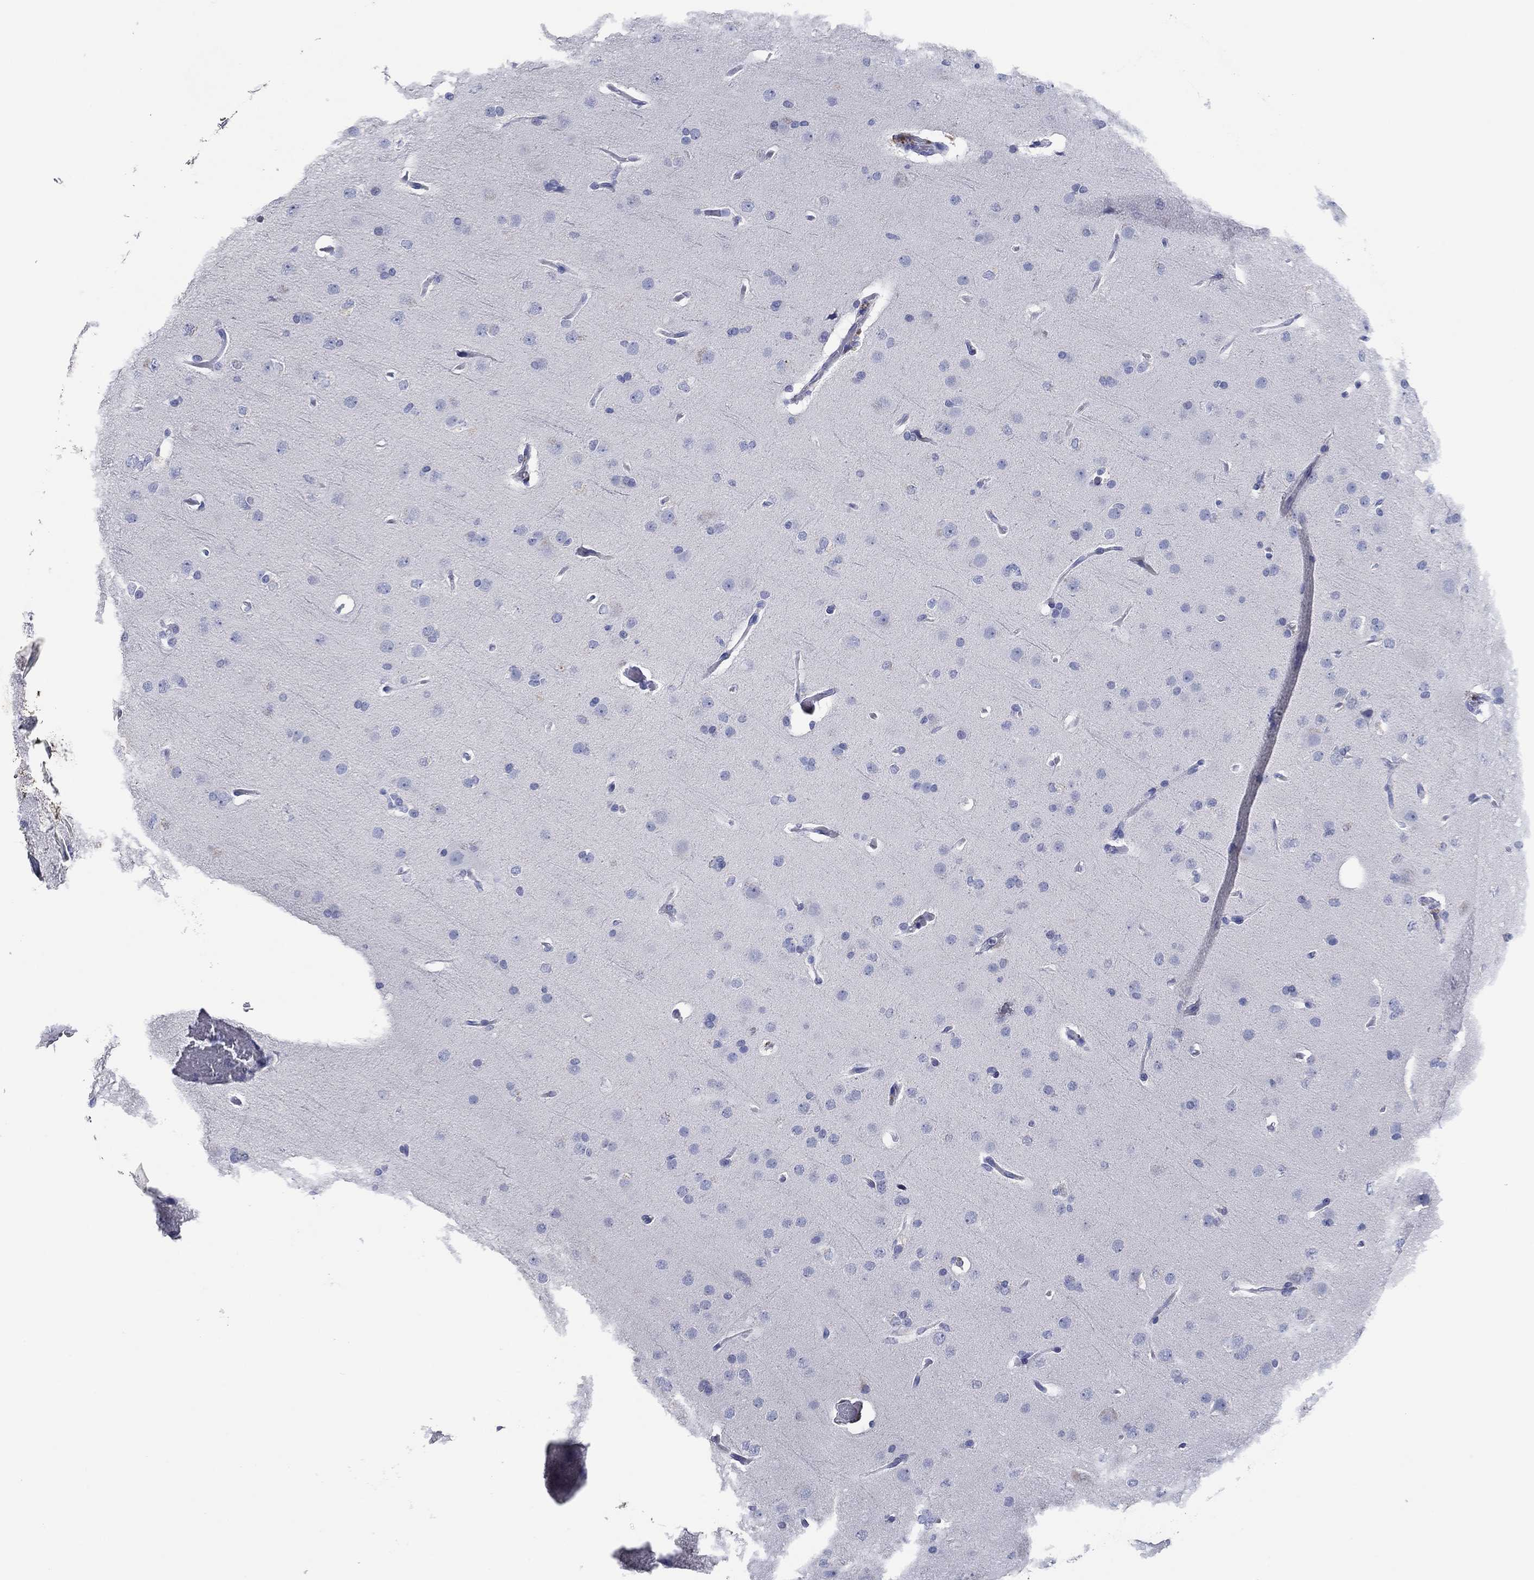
{"staining": {"intensity": "negative", "quantity": "none", "location": "none"}, "tissue": "glioma", "cell_type": "Tumor cells", "image_type": "cancer", "snomed": [{"axis": "morphology", "description": "Glioma, malignant, Low grade"}, {"axis": "topography", "description": "Brain"}], "caption": "Tumor cells are negative for brown protein staining in malignant glioma (low-grade). The staining was performed using DAB (3,3'-diaminobenzidine) to visualize the protein expression in brown, while the nuclei were stained in blue with hematoxylin (Magnification: 20x).", "gene": "POU5F1", "patient": {"sex": "male", "age": 41}}